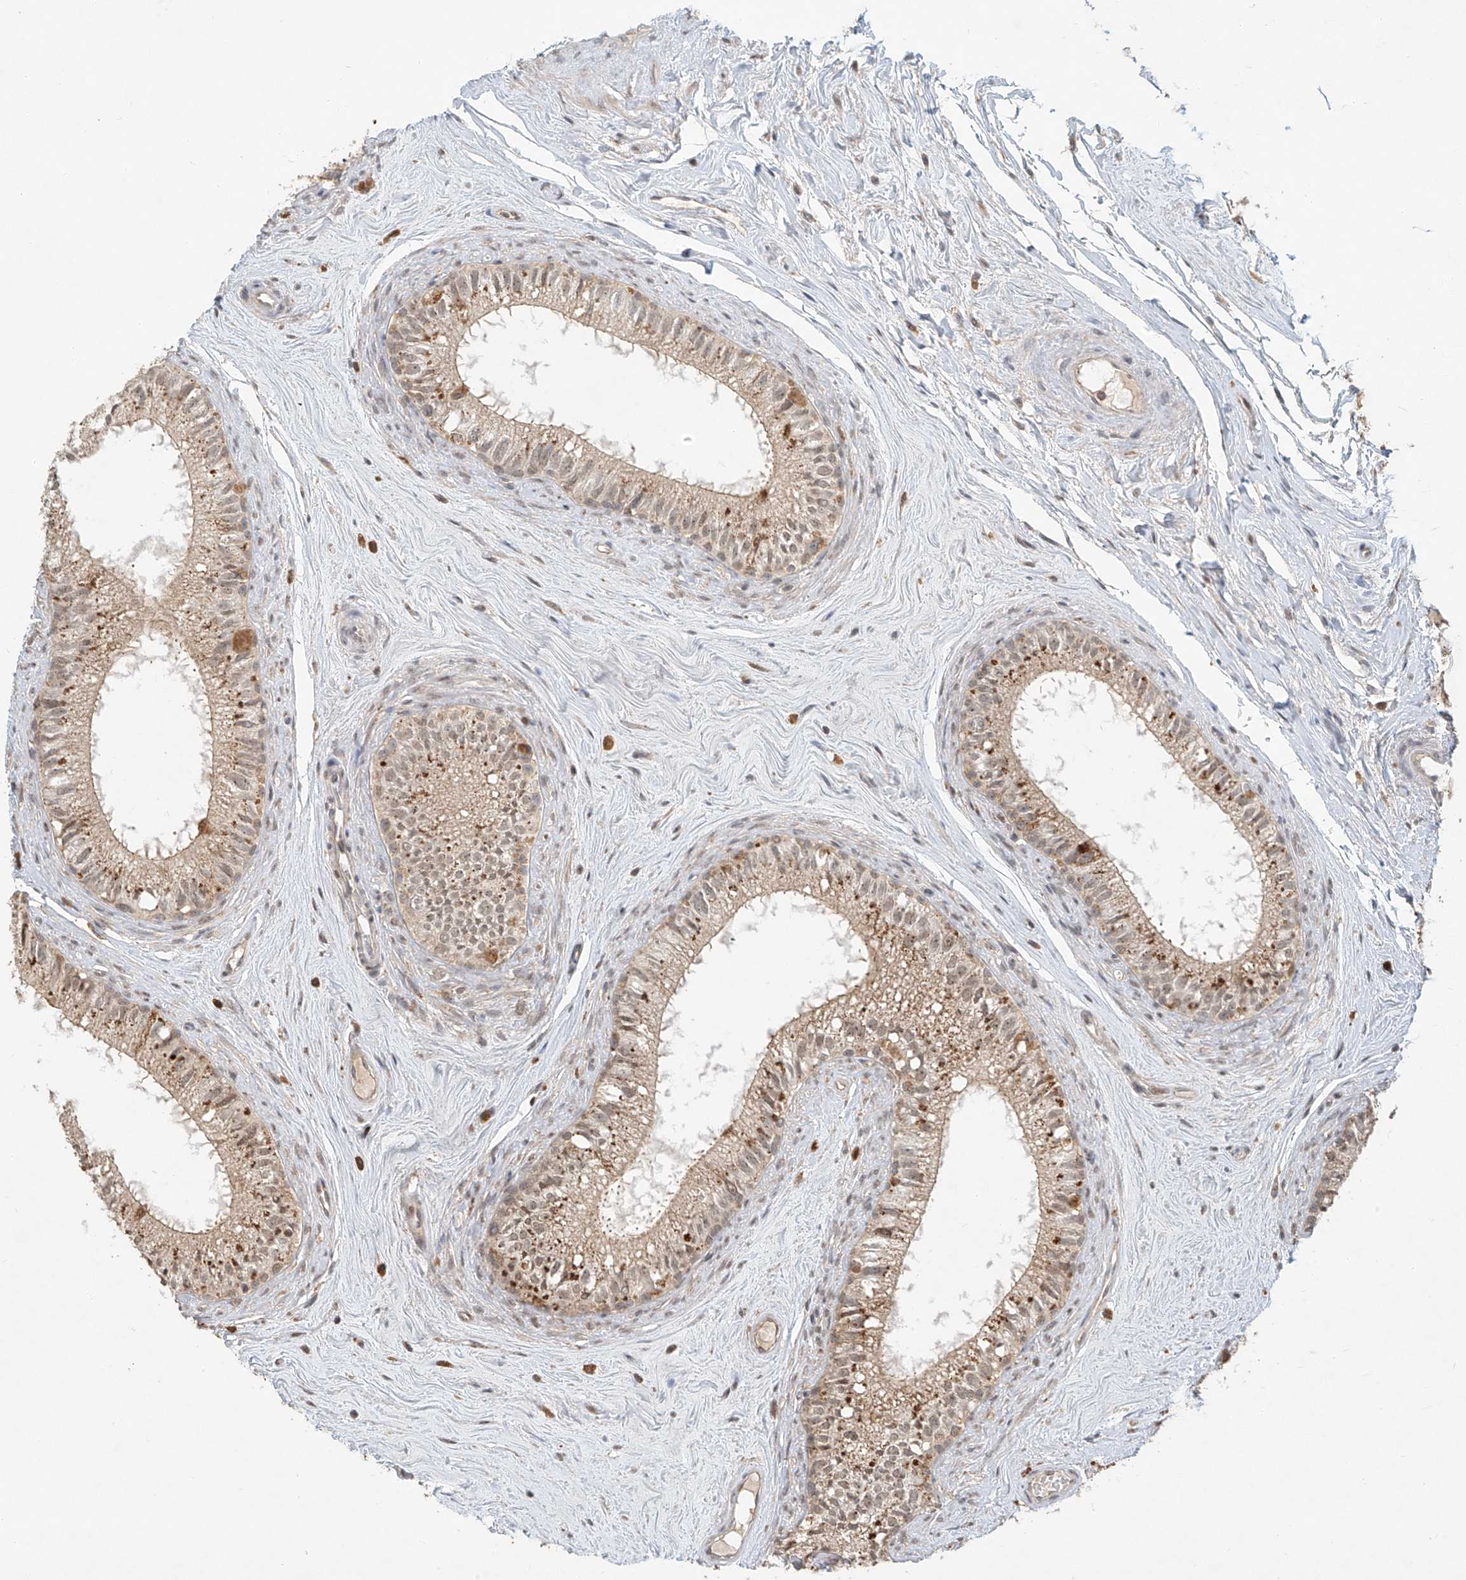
{"staining": {"intensity": "weak", "quantity": "25%-75%", "location": "cytoplasmic/membranous"}, "tissue": "epididymis", "cell_type": "Glandular cells", "image_type": "normal", "snomed": [{"axis": "morphology", "description": "Normal tissue, NOS"}, {"axis": "topography", "description": "Epididymis"}], "caption": "Immunohistochemistry of unremarkable human epididymis exhibits low levels of weak cytoplasmic/membranous positivity in approximately 25%-75% of glandular cells. (IHC, brightfield microscopy, high magnification).", "gene": "SYTL3", "patient": {"sex": "male", "age": 71}}